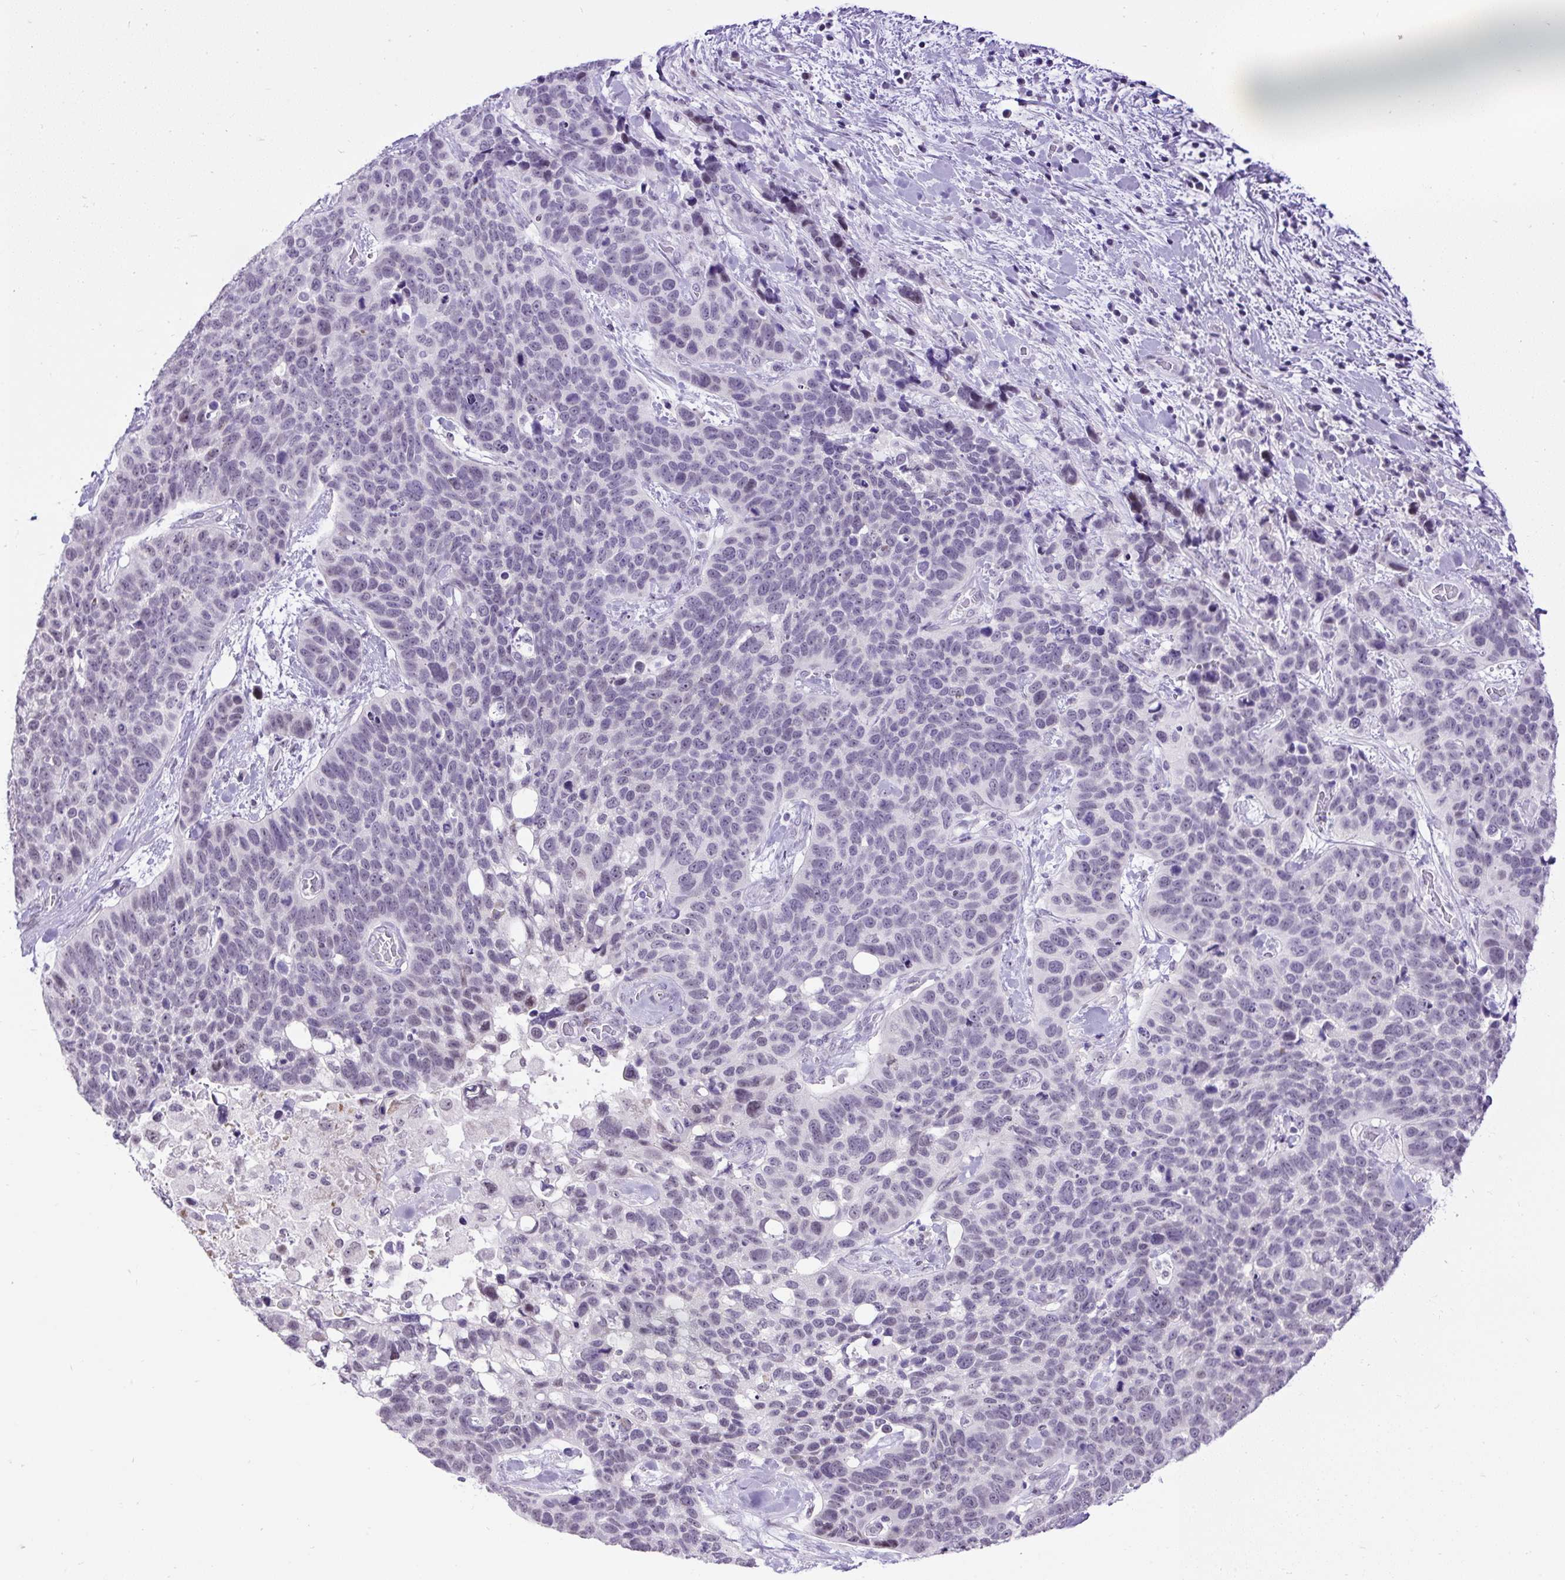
{"staining": {"intensity": "weak", "quantity": "<25%", "location": "nuclear"}, "tissue": "lung cancer", "cell_type": "Tumor cells", "image_type": "cancer", "snomed": [{"axis": "morphology", "description": "Squamous cell carcinoma, NOS"}, {"axis": "topography", "description": "Lung"}], "caption": "Lung cancer (squamous cell carcinoma) stained for a protein using immunohistochemistry (IHC) demonstrates no positivity tumor cells.", "gene": "WNT10B", "patient": {"sex": "male", "age": 62}}